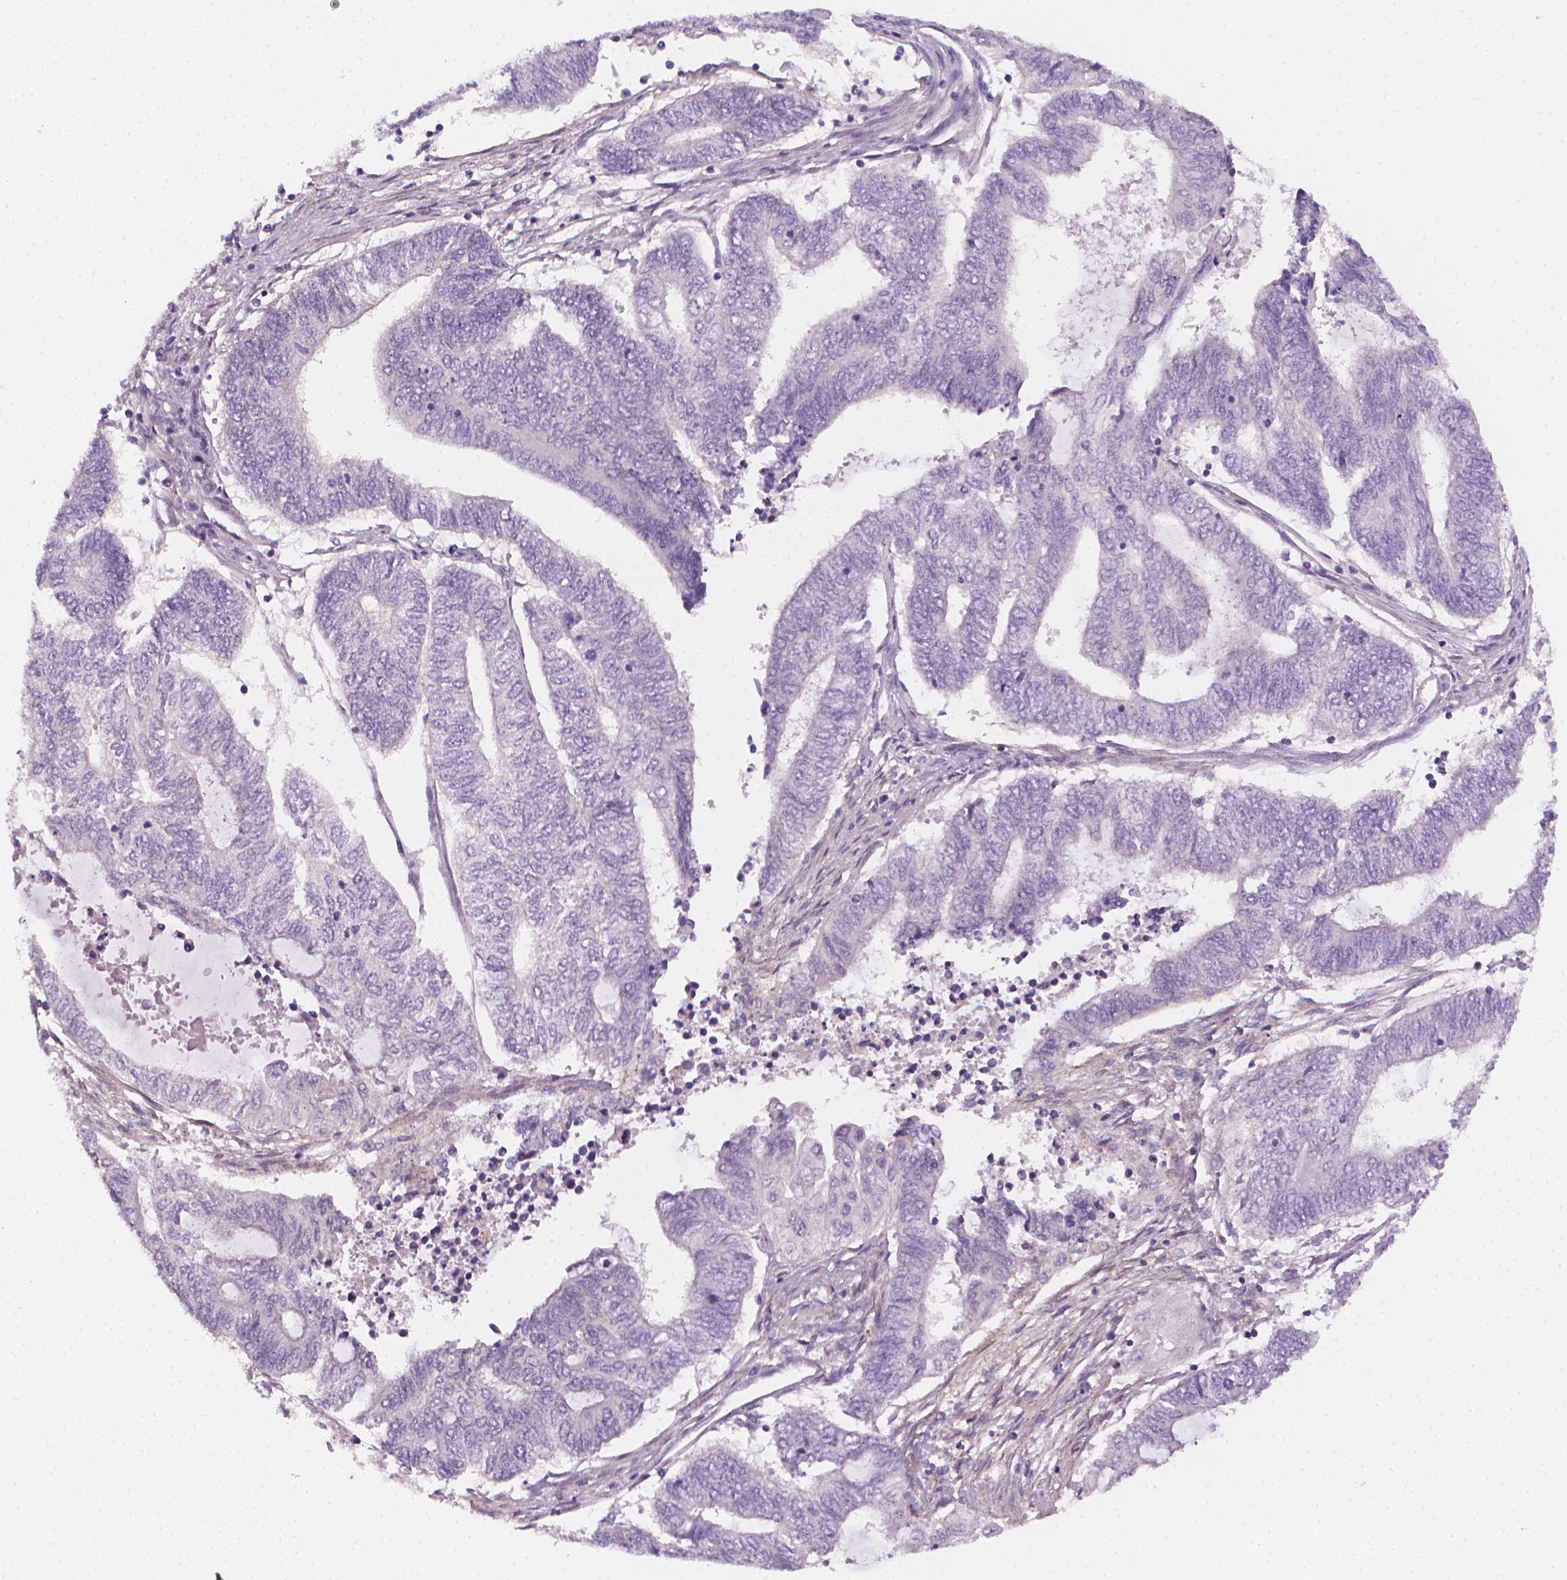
{"staining": {"intensity": "negative", "quantity": "none", "location": "none"}, "tissue": "endometrial cancer", "cell_type": "Tumor cells", "image_type": "cancer", "snomed": [{"axis": "morphology", "description": "Adenocarcinoma, NOS"}, {"axis": "topography", "description": "Uterus"}, {"axis": "topography", "description": "Endometrium"}], "caption": "An image of human adenocarcinoma (endometrial) is negative for staining in tumor cells. Nuclei are stained in blue.", "gene": "NCAN", "patient": {"sex": "female", "age": 70}}